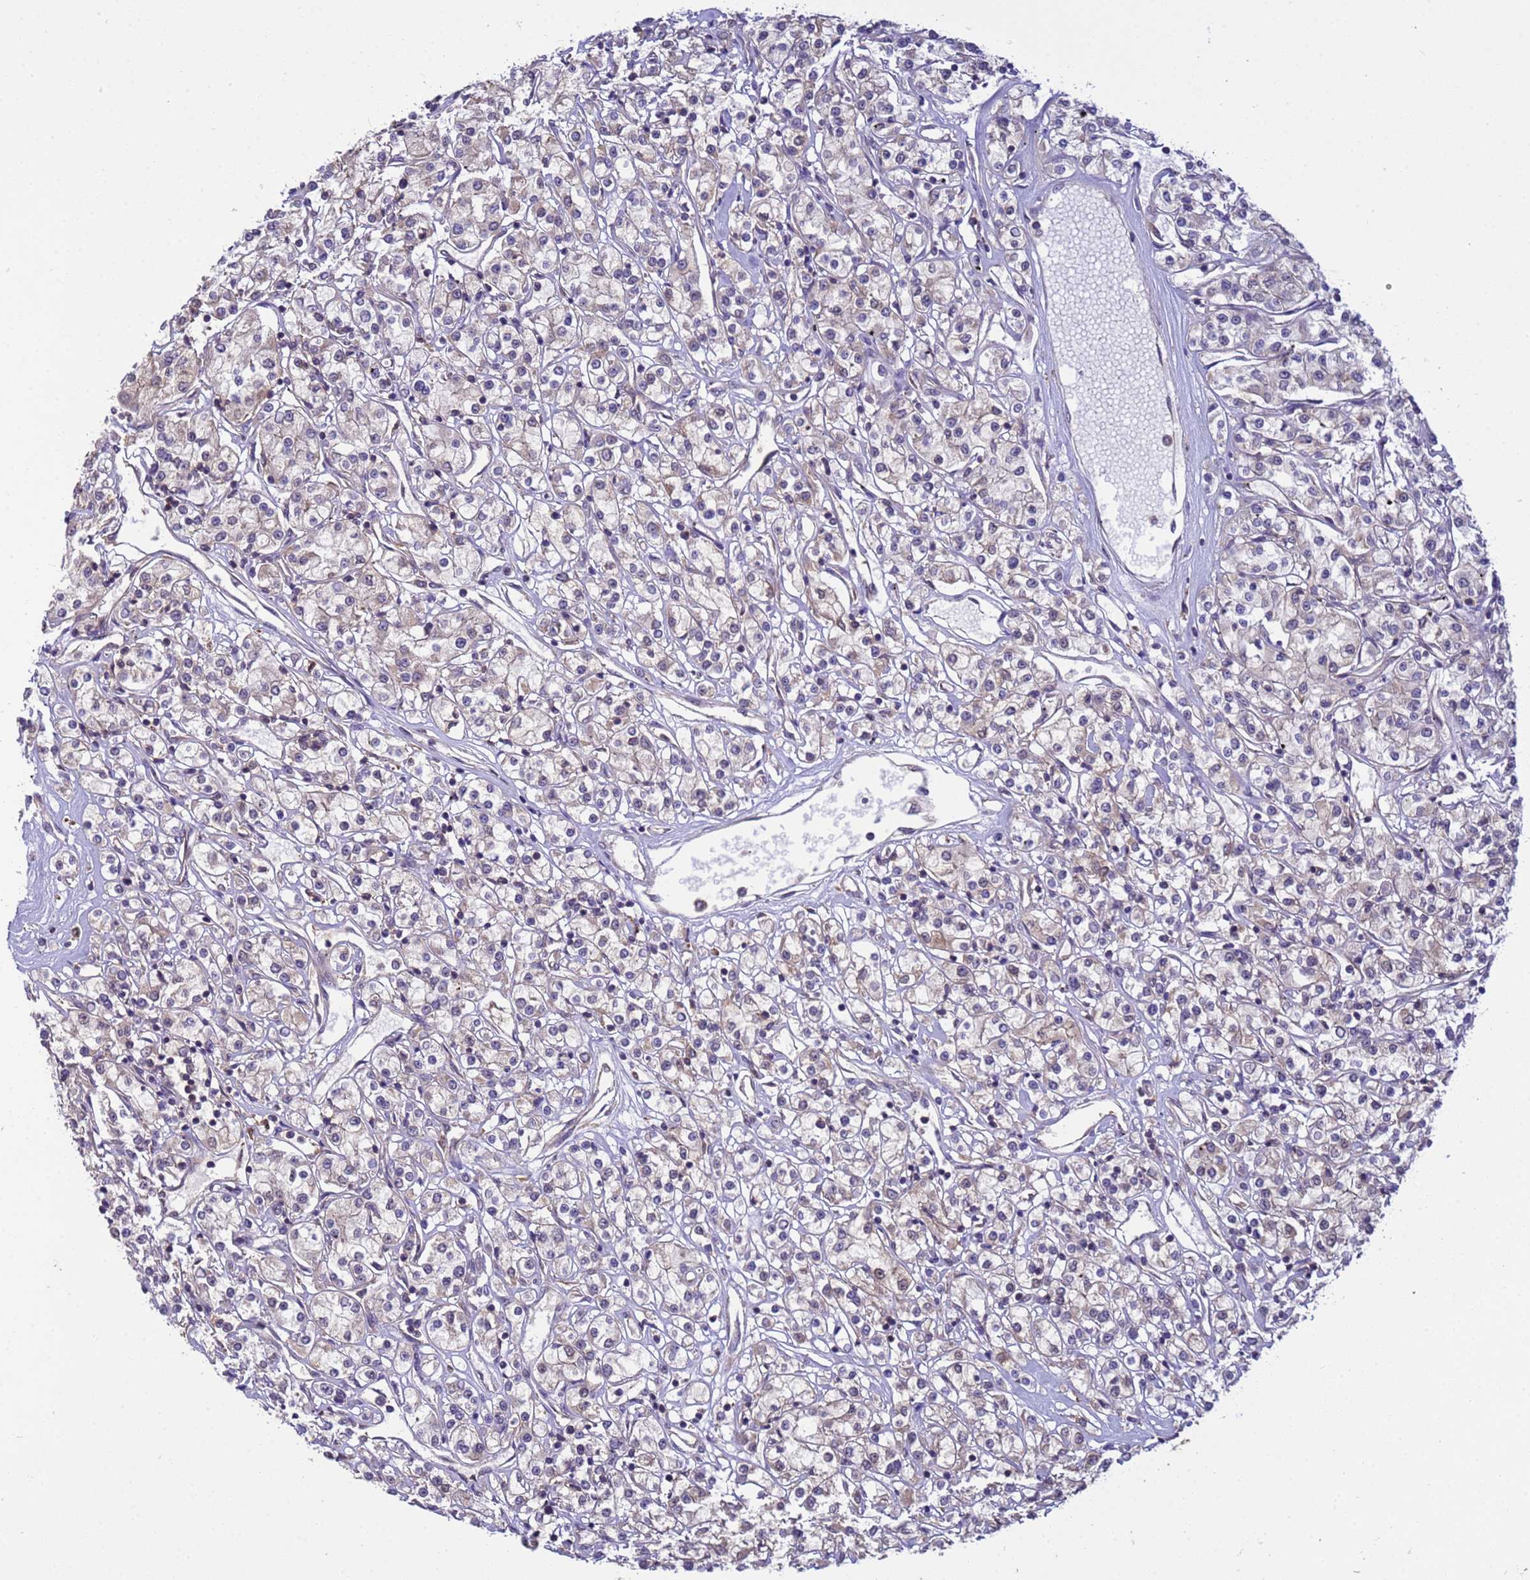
{"staining": {"intensity": "negative", "quantity": "none", "location": "none"}, "tissue": "renal cancer", "cell_type": "Tumor cells", "image_type": "cancer", "snomed": [{"axis": "morphology", "description": "Adenocarcinoma, NOS"}, {"axis": "topography", "description": "Kidney"}], "caption": "High magnification brightfield microscopy of renal cancer stained with DAB (brown) and counterstained with hematoxylin (blue): tumor cells show no significant positivity.", "gene": "NPEPPS", "patient": {"sex": "female", "age": 59}}